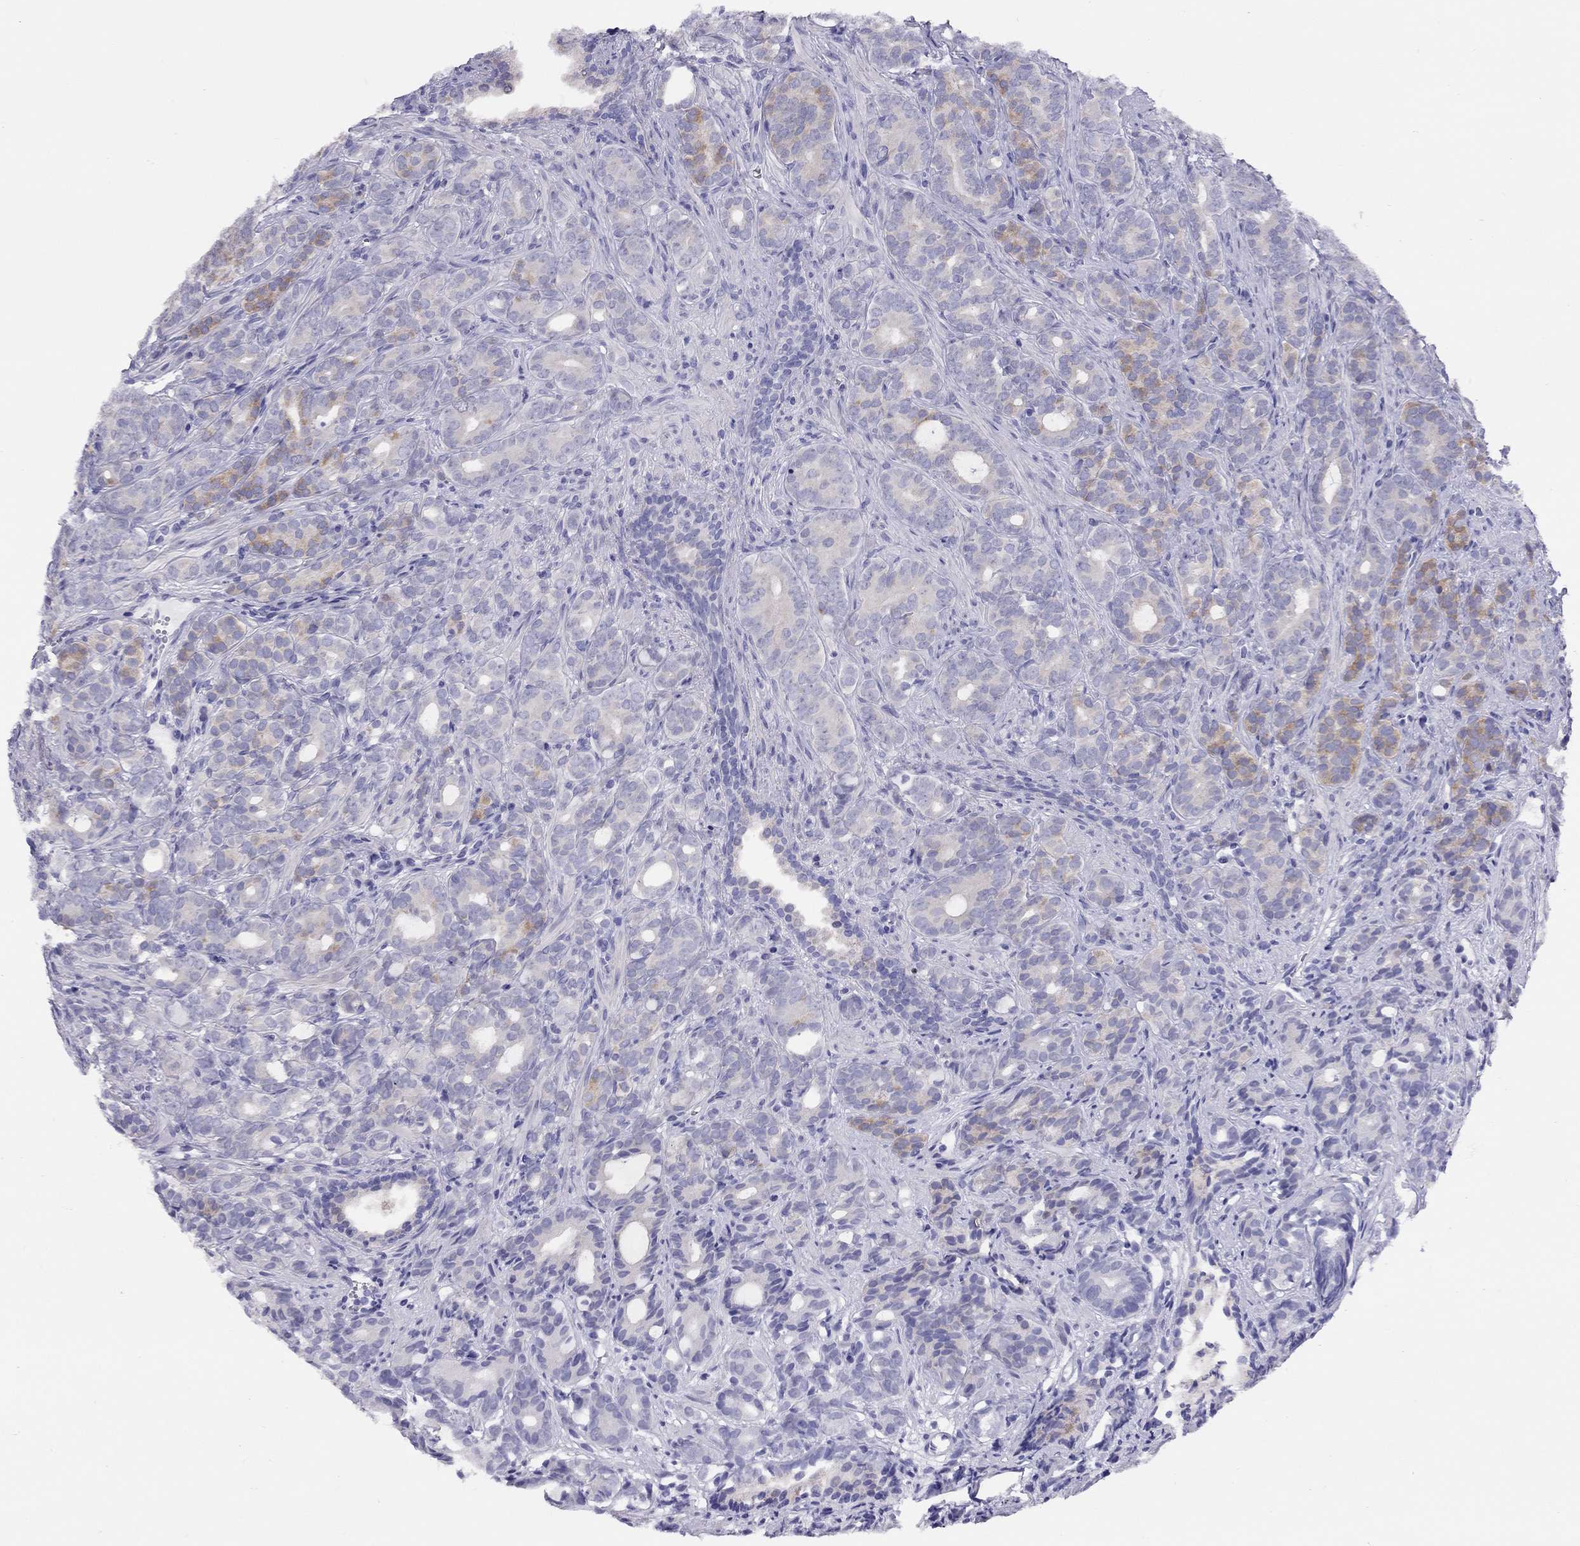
{"staining": {"intensity": "moderate", "quantity": "<25%", "location": "cytoplasmic/membranous"}, "tissue": "prostate cancer", "cell_type": "Tumor cells", "image_type": "cancer", "snomed": [{"axis": "morphology", "description": "Adenocarcinoma, High grade"}, {"axis": "topography", "description": "Prostate"}], "caption": "This micrograph shows prostate cancer (high-grade adenocarcinoma) stained with immunohistochemistry (IHC) to label a protein in brown. The cytoplasmic/membranous of tumor cells show moderate positivity for the protein. Nuclei are counter-stained blue.", "gene": "LRIT2", "patient": {"sex": "male", "age": 84}}